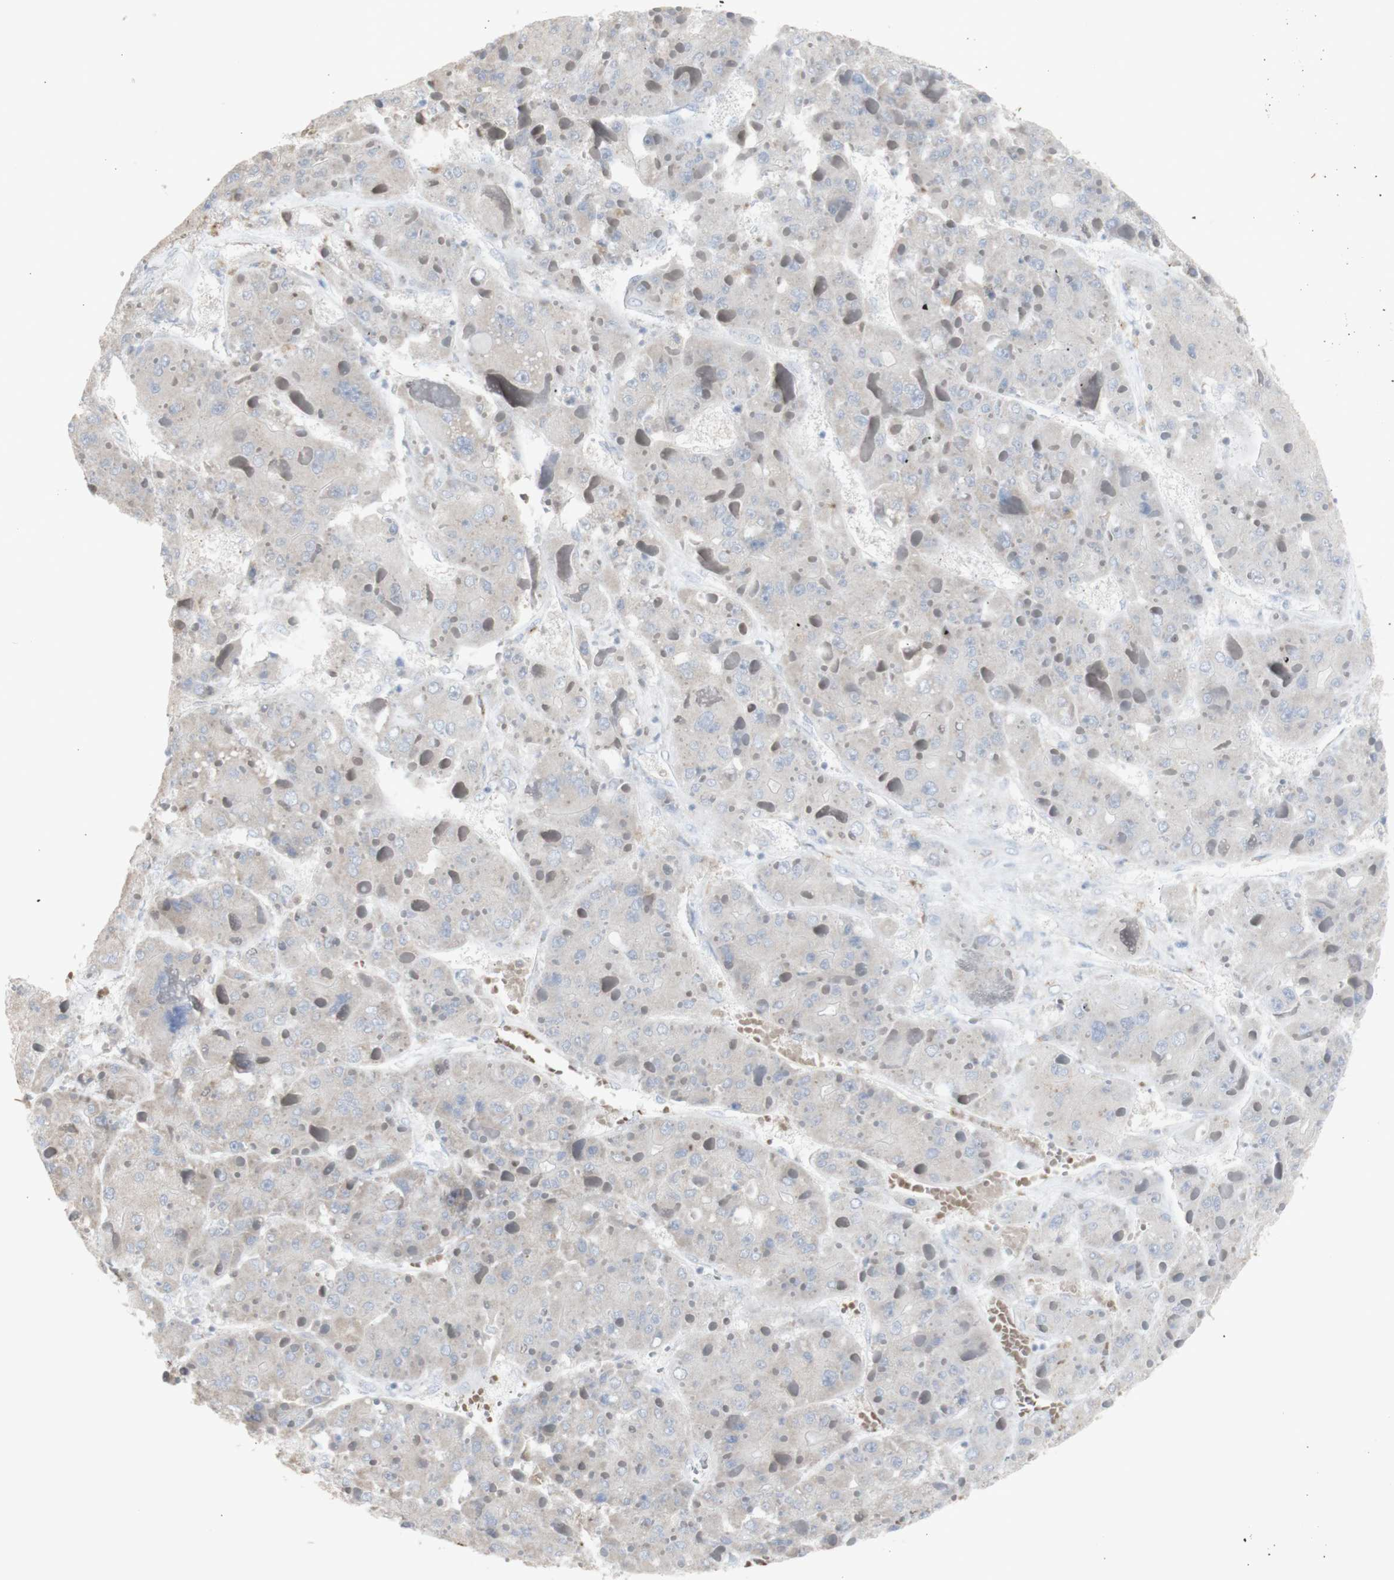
{"staining": {"intensity": "negative", "quantity": "none", "location": "none"}, "tissue": "liver cancer", "cell_type": "Tumor cells", "image_type": "cancer", "snomed": [{"axis": "morphology", "description": "Carcinoma, Hepatocellular, NOS"}, {"axis": "topography", "description": "Liver"}], "caption": "The image demonstrates no staining of tumor cells in hepatocellular carcinoma (liver). The staining is performed using DAB brown chromogen with nuclei counter-stained in using hematoxylin.", "gene": "INS", "patient": {"sex": "female", "age": 73}}